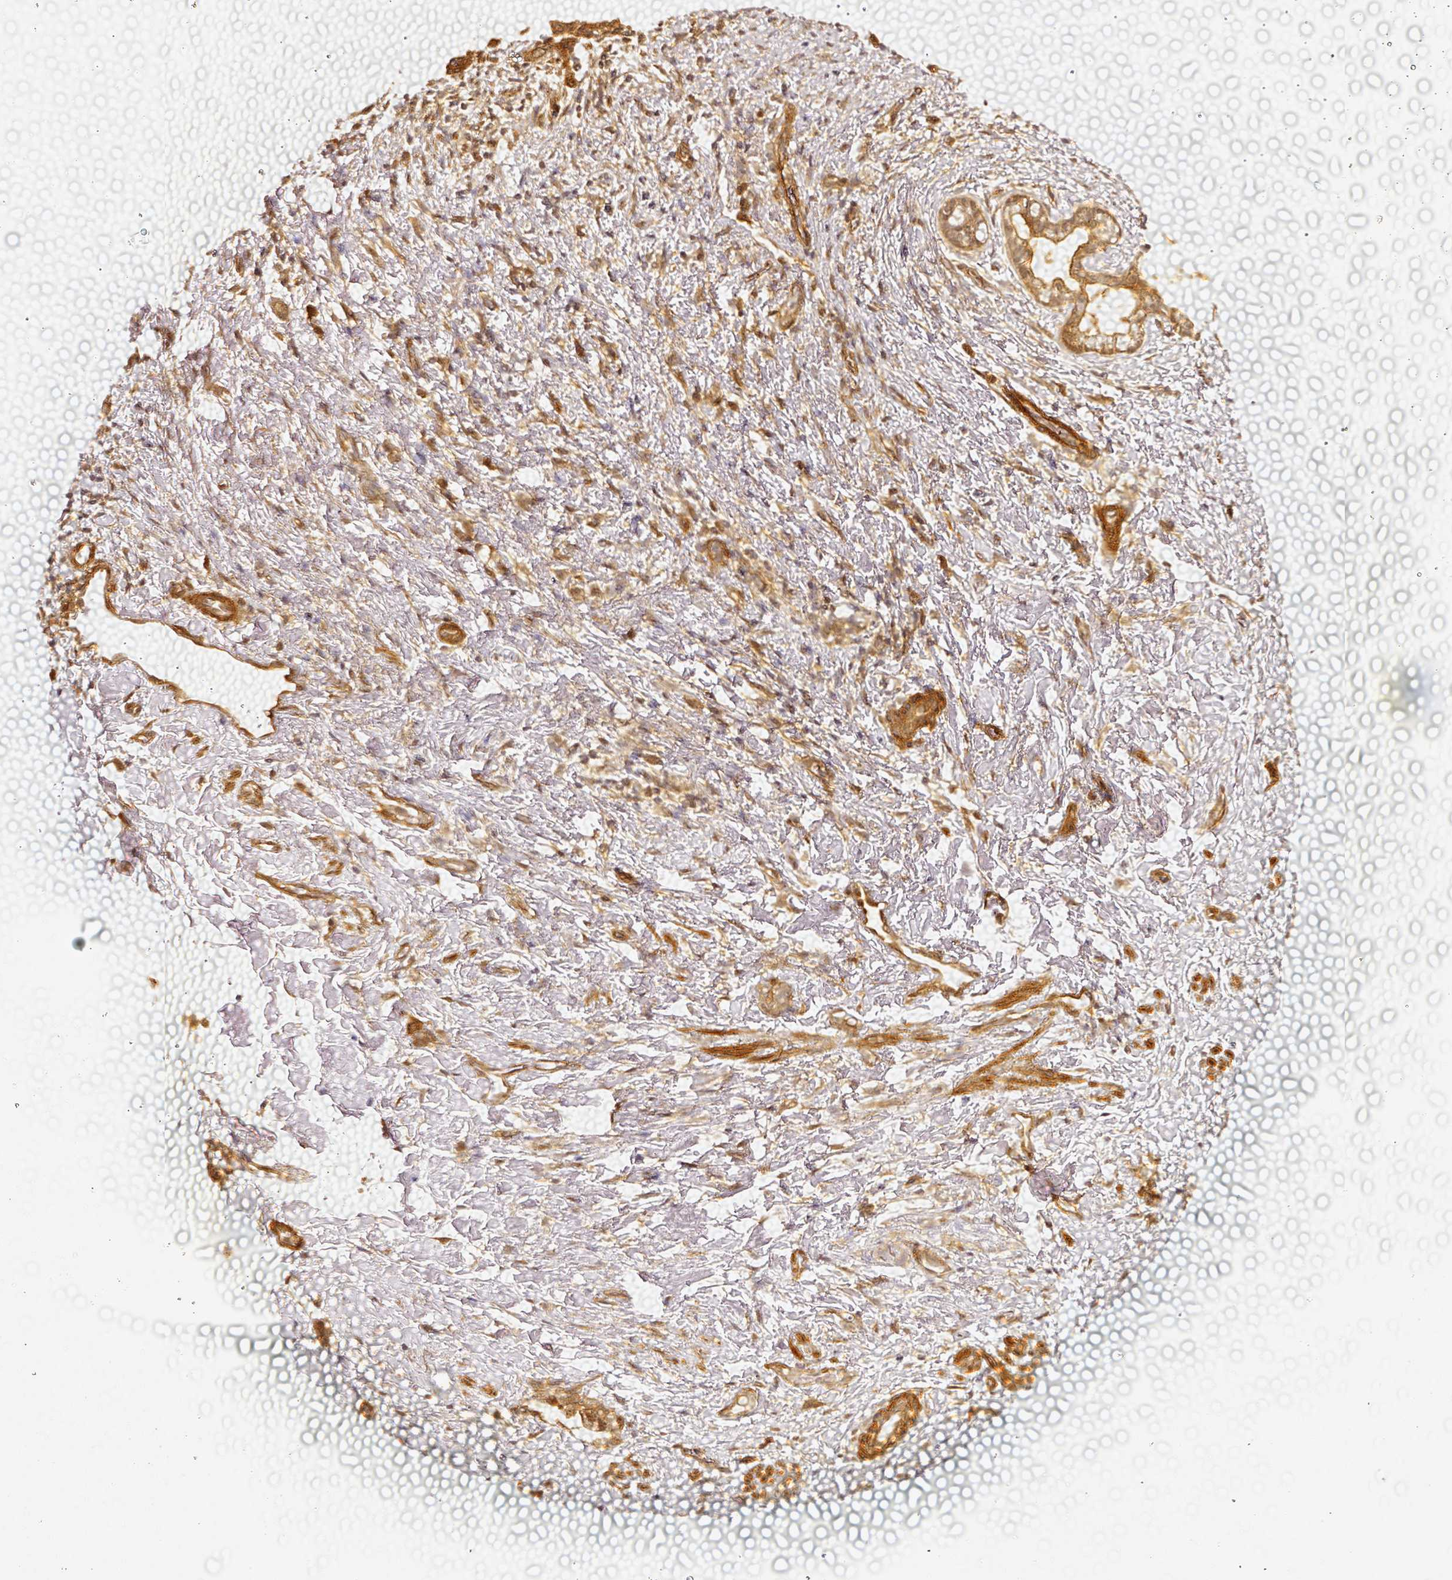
{"staining": {"intensity": "moderate", "quantity": ">75%", "location": "cytoplasmic/membranous,nuclear"}, "tissue": "pancreatic cancer", "cell_type": "Tumor cells", "image_type": "cancer", "snomed": [{"axis": "morphology", "description": "Adenocarcinoma, NOS"}, {"axis": "topography", "description": "Pancreas"}], "caption": "Approximately >75% of tumor cells in pancreatic adenocarcinoma reveal moderate cytoplasmic/membranous and nuclear protein positivity as visualized by brown immunohistochemical staining.", "gene": "PSMD1", "patient": {"sex": "female", "age": 78}}